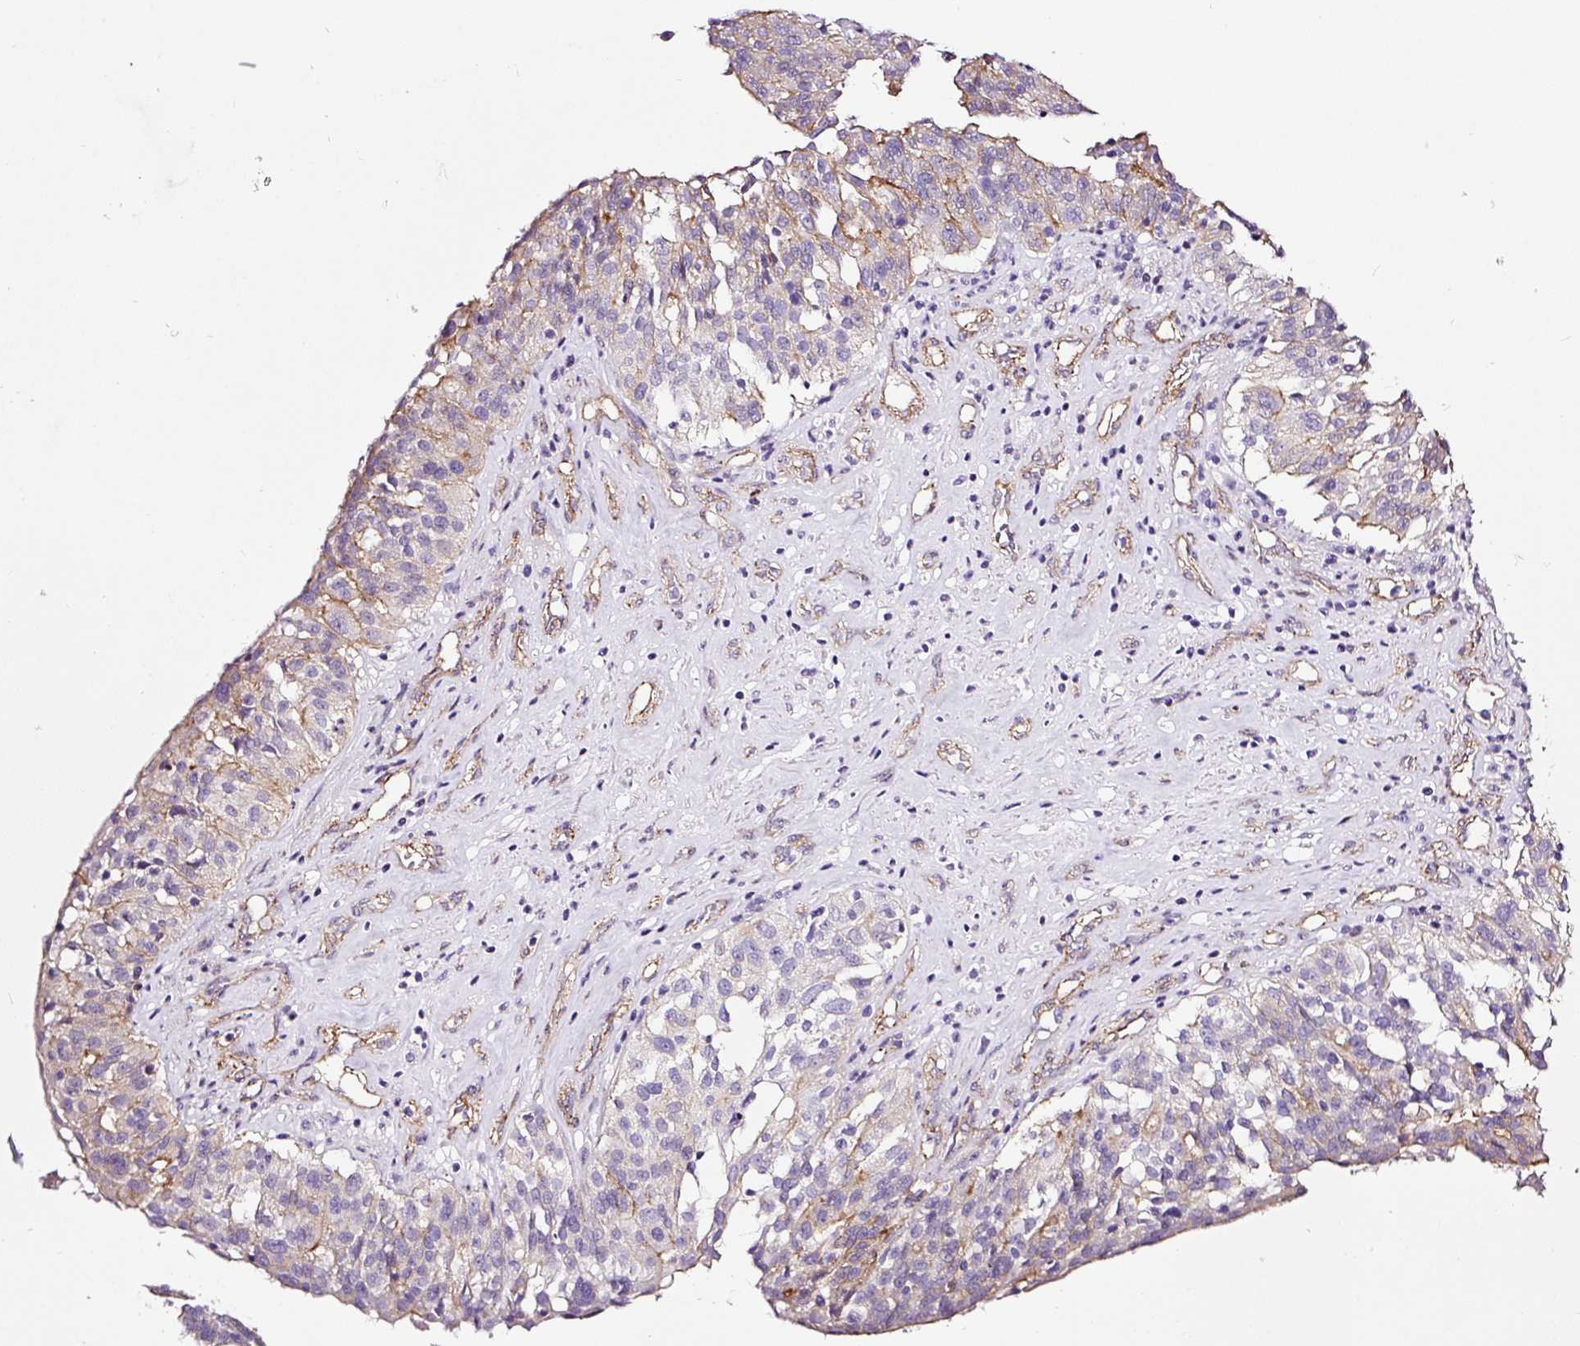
{"staining": {"intensity": "moderate", "quantity": "<25%", "location": "cytoplasmic/membranous"}, "tissue": "ovarian cancer", "cell_type": "Tumor cells", "image_type": "cancer", "snomed": [{"axis": "morphology", "description": "Cystadenocarcinoma, serous, NOS"}, {"axis": "topography", "description": "Ovary"}], "caption": "The image displays a brown stain indicating the presence of a protein in the cytoplasmic/membranous of tumor cells in serous cystadenocarcinoma (ovarian).", "gene": "MAGEB16", "patient": {"sex": "female", "age": 59}}